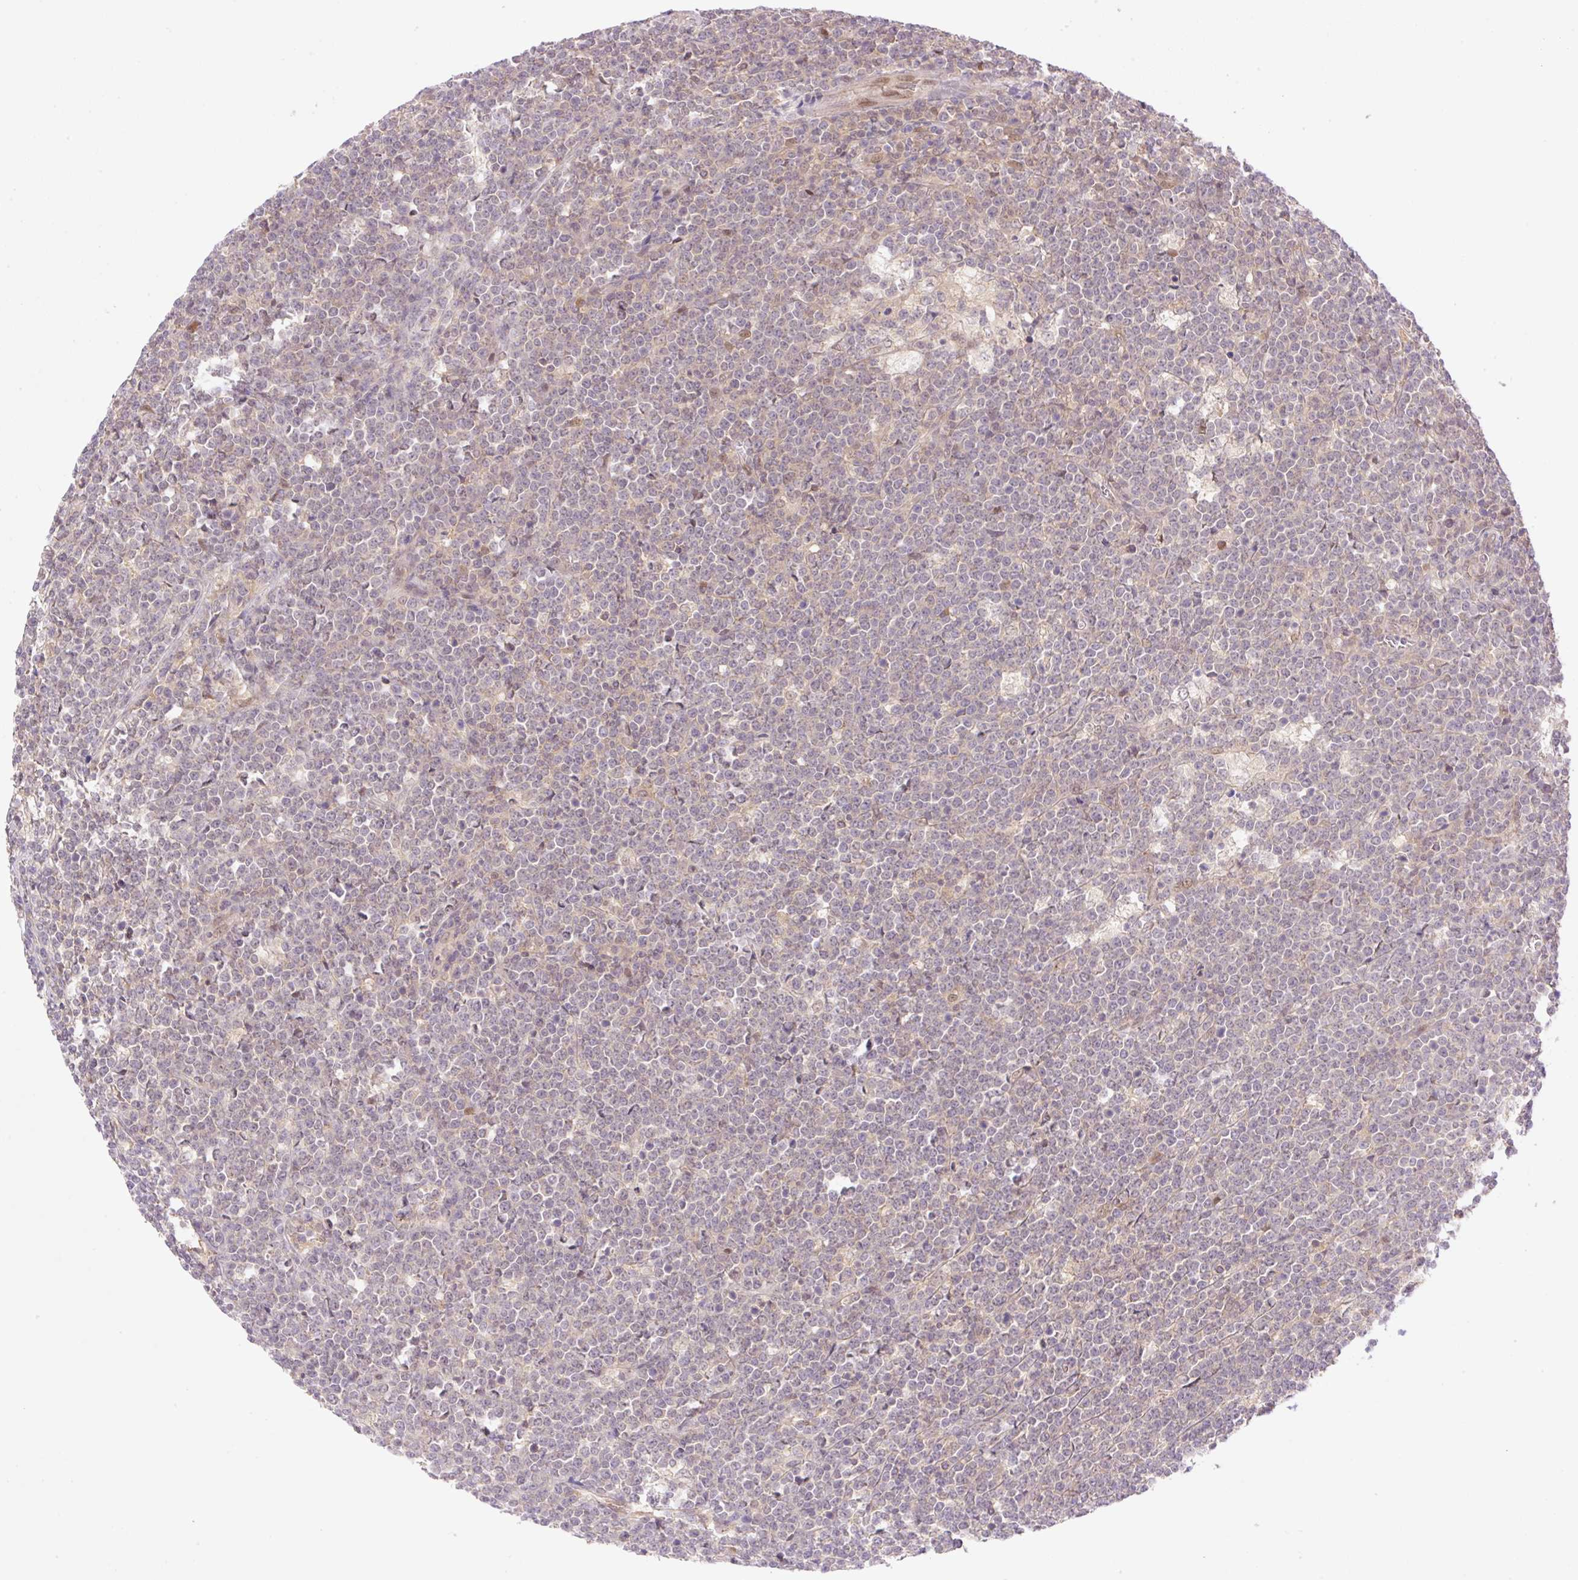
{"staining": {"intensity": "weak", "quantity": ">75%", "location": "cytoplasmic/membranous,nuclear"}, "tissue": "lymphoma", "cell_type": "Tumor cells", "image_type": "cancer", "snomed": [{"axis": "morphology", "description": "Malignant lymphoma, non-Hodgkin's type, High grade"}, {"axis": "topography", "description": "Small intestine"}], "caption": "IHC of lymphoma exhibits low levels of weak cytoplasmic/membranous and nuclear staining in approximately >75% of tumor cells. Nuclei are stained in blue.", "gene": "VPS25", "patient": {"sex": "male", "age": 8}}